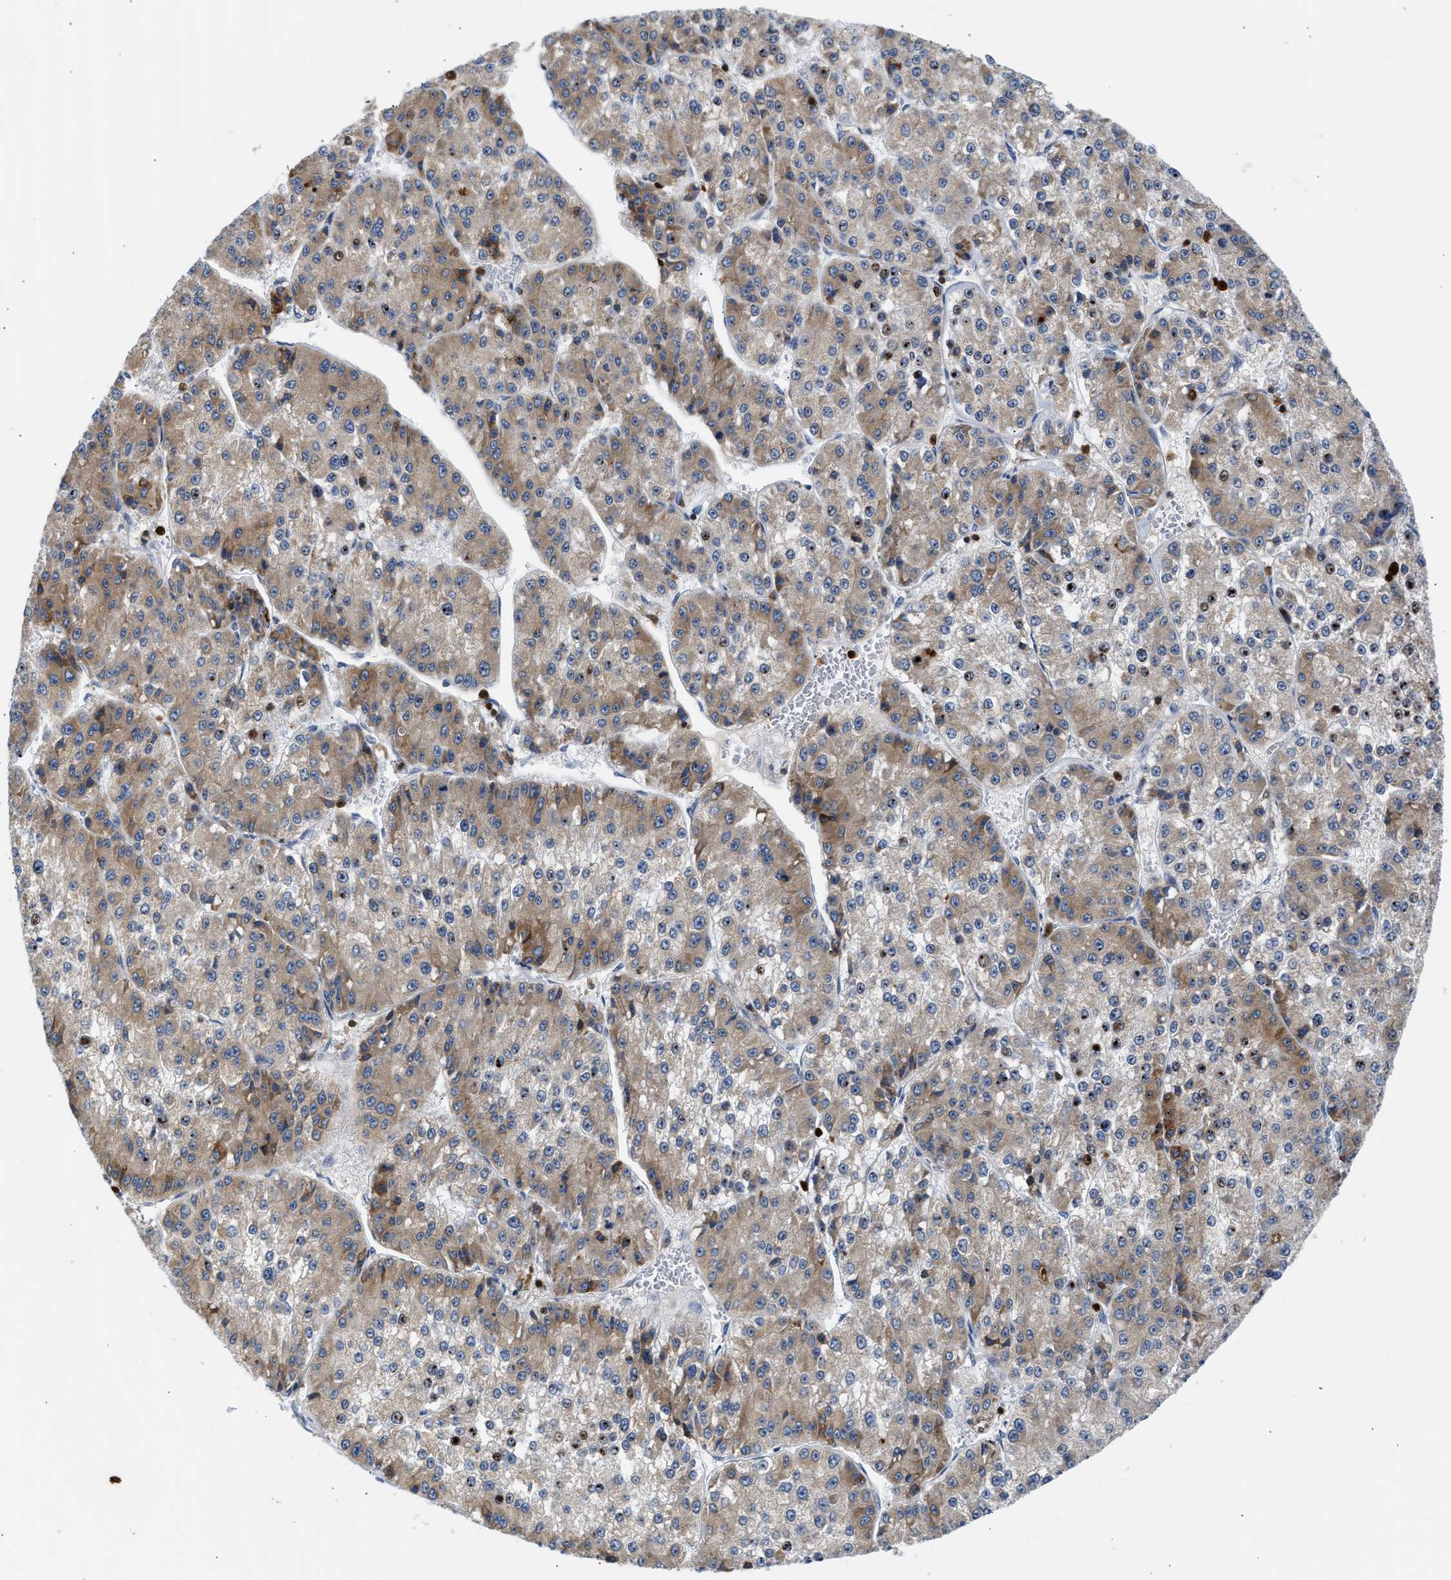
{"staining": {"intensity": "moderate", "quantity": "25%-75%", "location": "cytoplasmic/membranous"}, "tissue": "liver cancer", "cell_type": "Tumor cells", "image_type": "cancer", "snomed": [{"axis": "morphology", "description": "Carcinoma, Hepatocellular, NOS"}, {"axis": "topography", "description": "Liver"}], "caption": "Immunohistochemical staining of human liver hepatocellular carcinoma reveals medium levels of moderate cytoplasmic/membranous staining in approximately 25%-75% of tumor cells.", "gene": "SLIT2", "patient": {"sex": "female", "age": 73}}